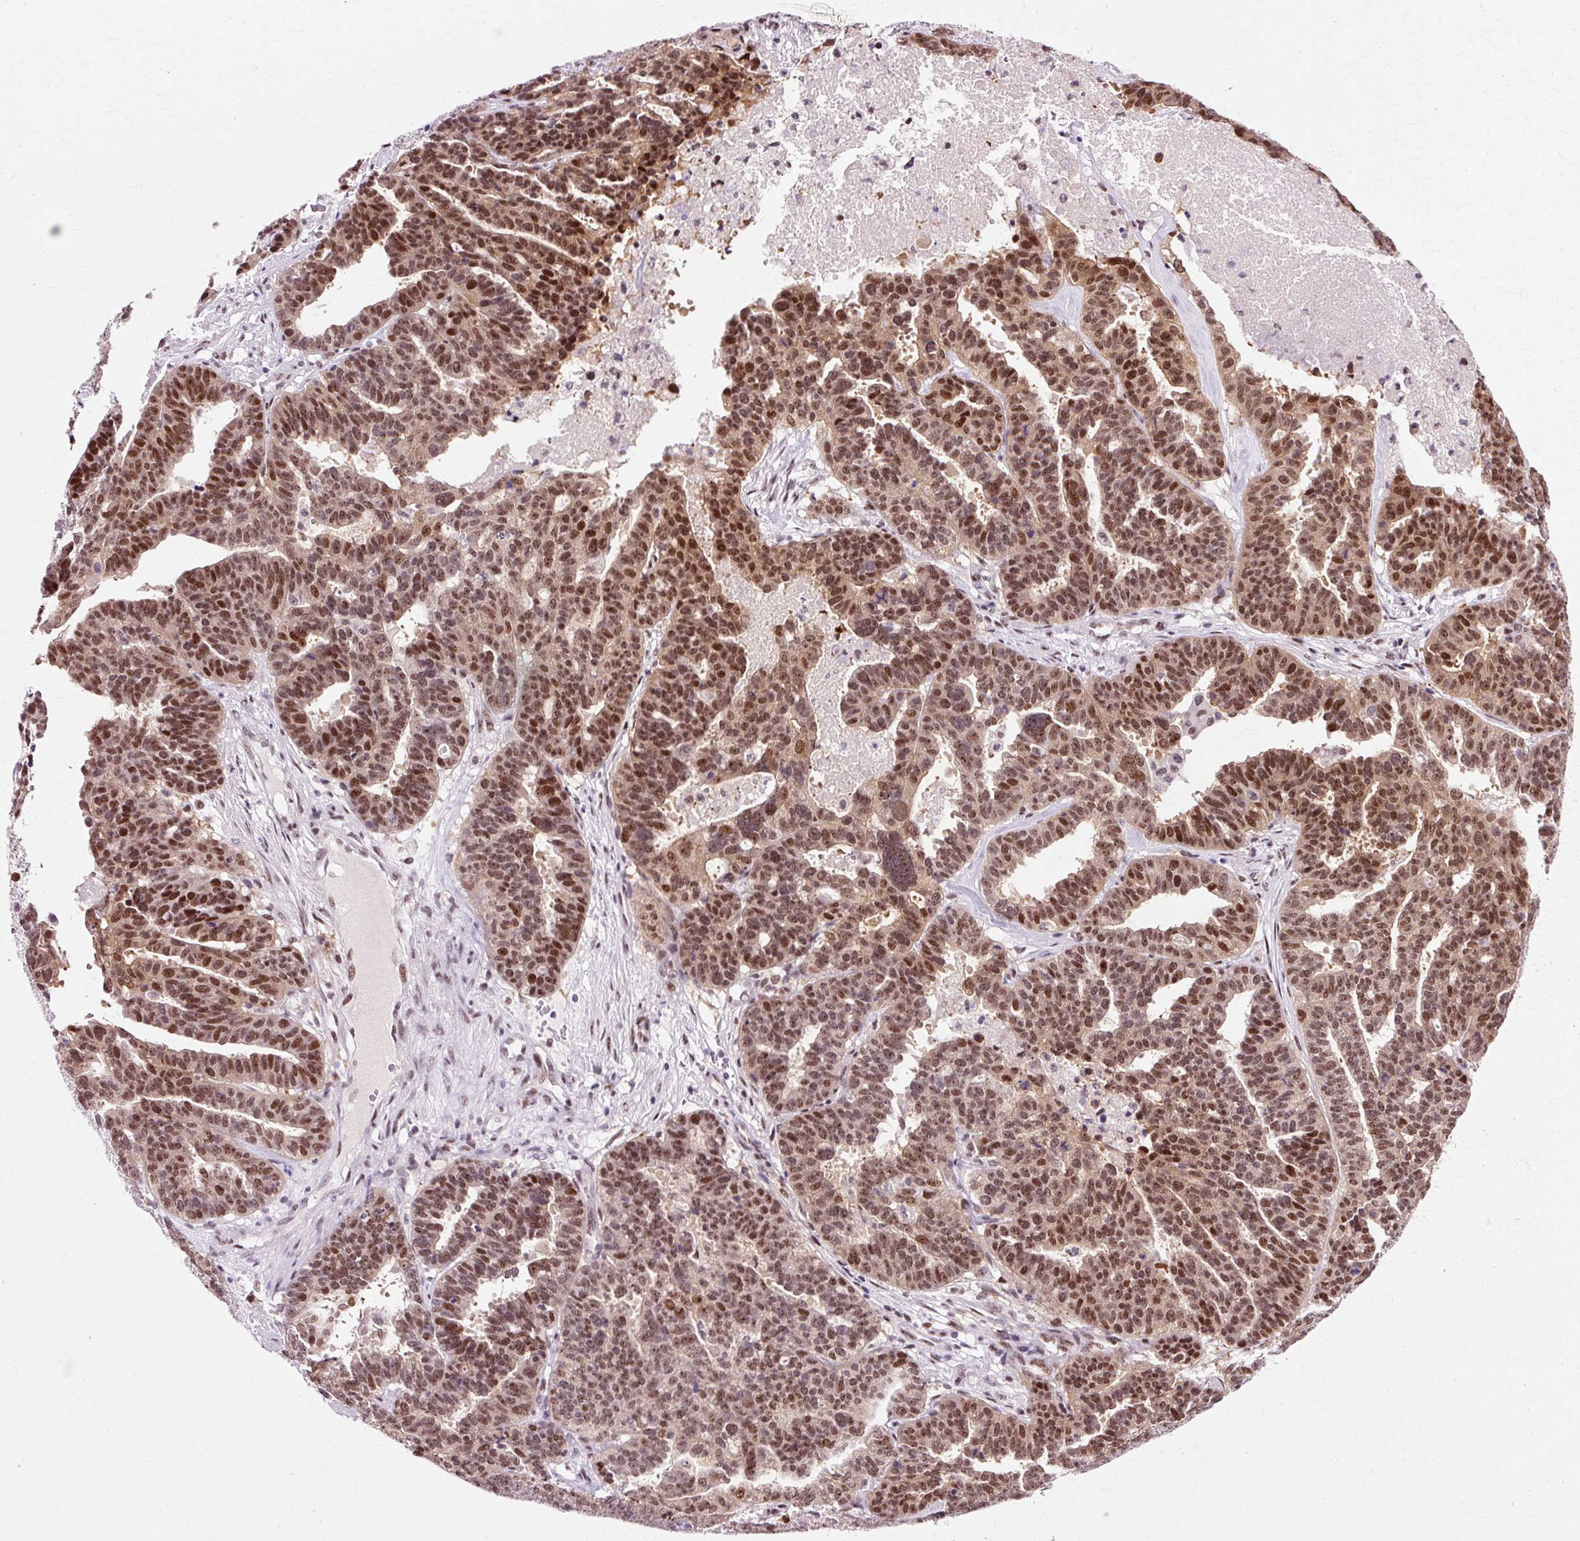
{"staining": {"intensity": "moderate", "quantity": ">75%", "location": "nuclear"}, "tissue": "ovarian cancer", "cell_type": "Tumor cells", "image_type": "cancer", "snomed": [{"axis": "morphology", "description": "Cystadenocarcinoma, serous, NOS"}, {"axis": "topography", "description": "Ovary"}], "caption": "Moderate nuclear expression is identified in approximately >75% of tumor cells in ovarian cancer. Ihc stains the protein of interest in brown and the nuclei are stained blue.", "gene": "MACROD2", "patient": {"sex": "female", "age": 59}}